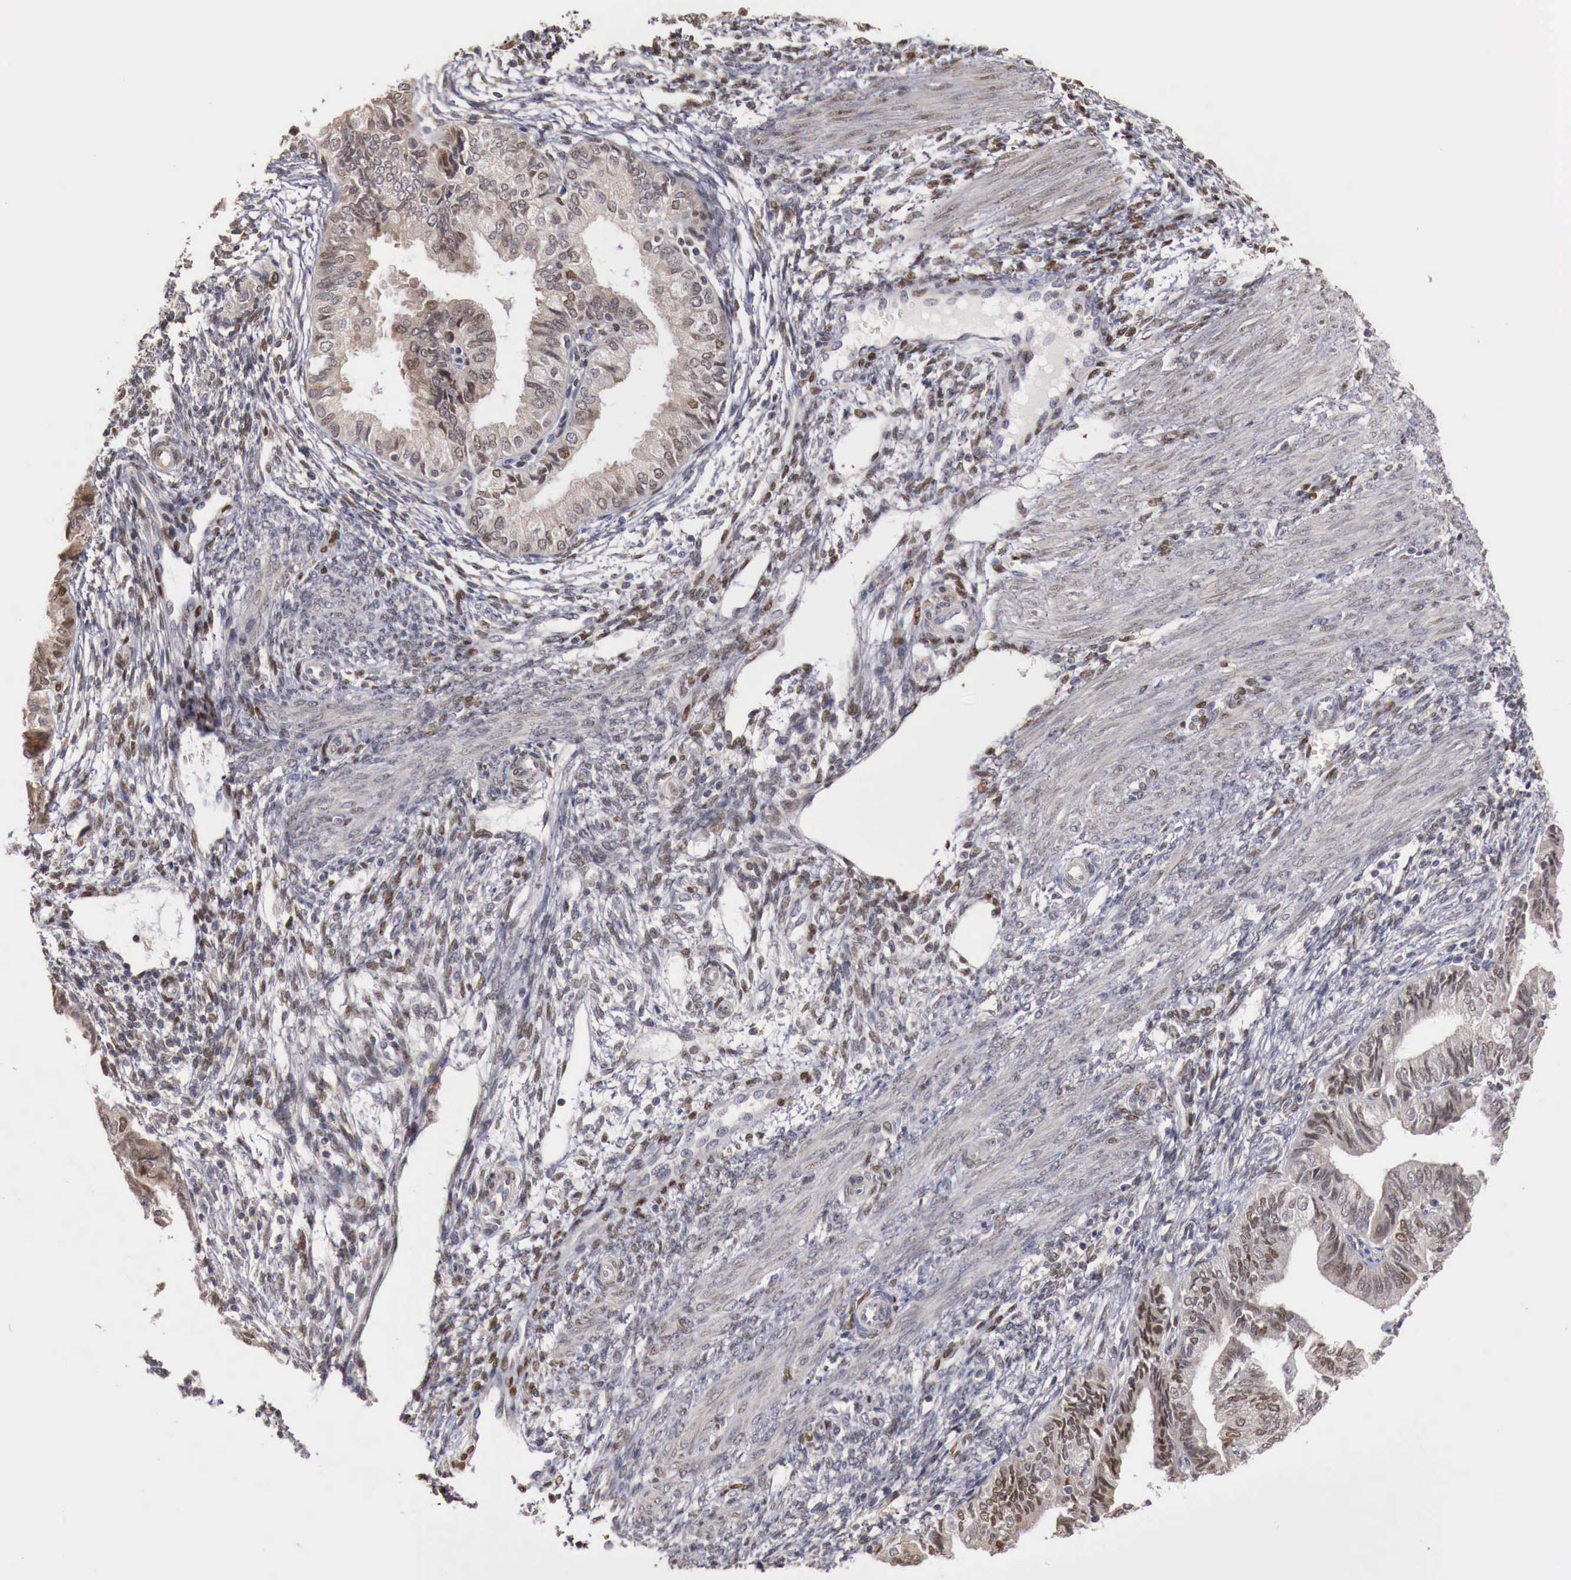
{"staining": {"intensity": "weak", "quantity": "25%-75%", "location": "nuclear"}, "tissue": "endometrial cancer", "cell_type": "Tumor cells", "image_type": "cancer", "snomed": [{"axis": "morphology", "description": "Adenocarcinoma, NOS"}, {"axis": "topography", "description": "Endometrium"}], "caption": "Immunohistochemical staining of human adenocarcinoma (endometrial) shows low levels of weak nuclear protein staining in approximately 25%-75% of tumor cells.", "gene": "KHDRBS2", "patient": {"sex": "female", "age": 51}}